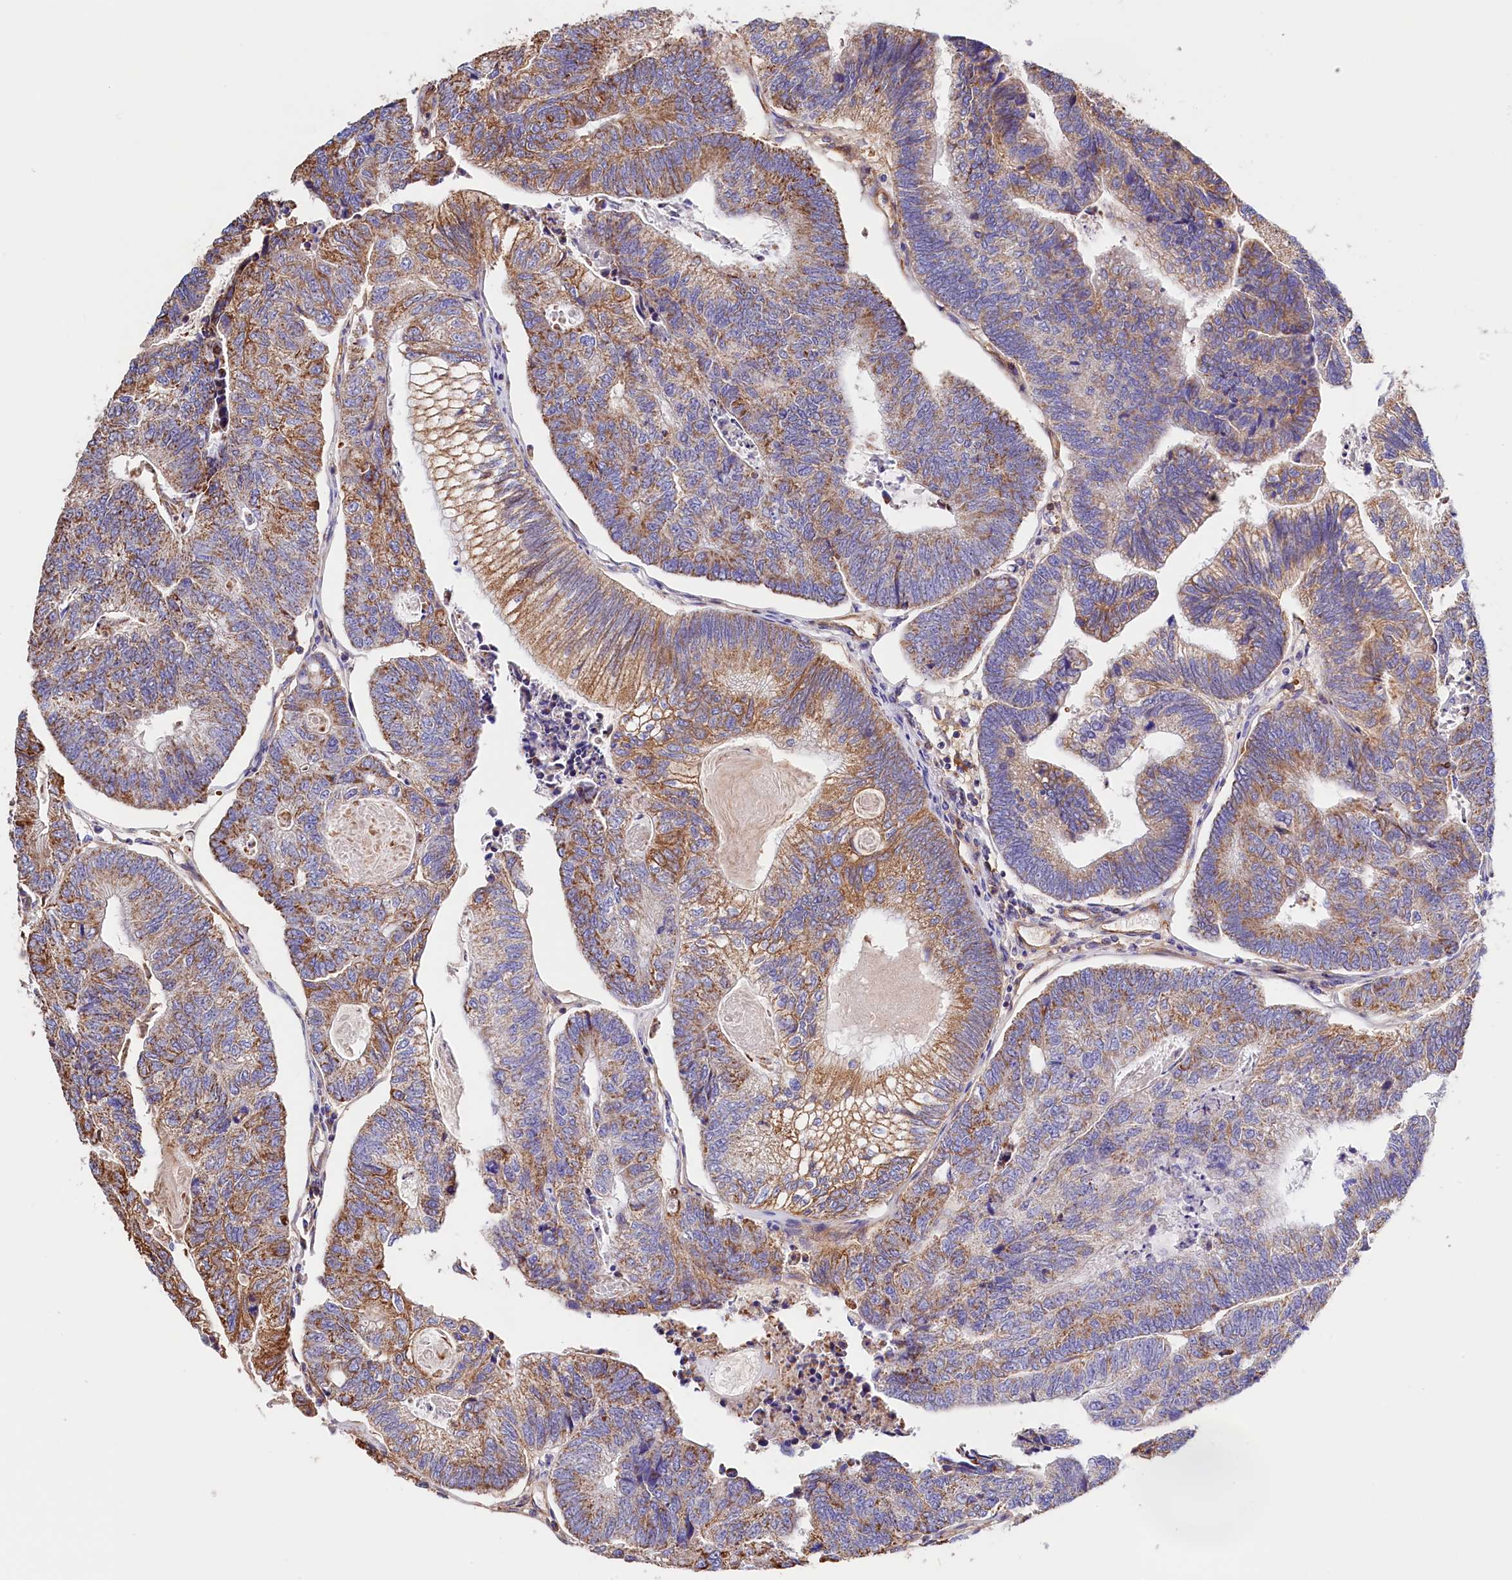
{"staining": {"intensity": "moderate", "quantity": ">75%", "location": "cytoplasmic/membranous"}, "tissue": "colorectal cancer", "cell_type": "Tumor cells", "image_type": "cancer", "snomed": [{"axis": "morphology", "description": "Adenocarcinoma, NOS"}, {"axis": "topography", "description": "Colon"}], "caption": "IHC image of adenocarcinoma (colorectal) stained for a protein (brown), which reveals medium levels of moderate cytoplasmic/membranous expression in about >75% of tumor cells.", "gene": "ATP2B4", "patient": {"sex": "female", "age": 67}}